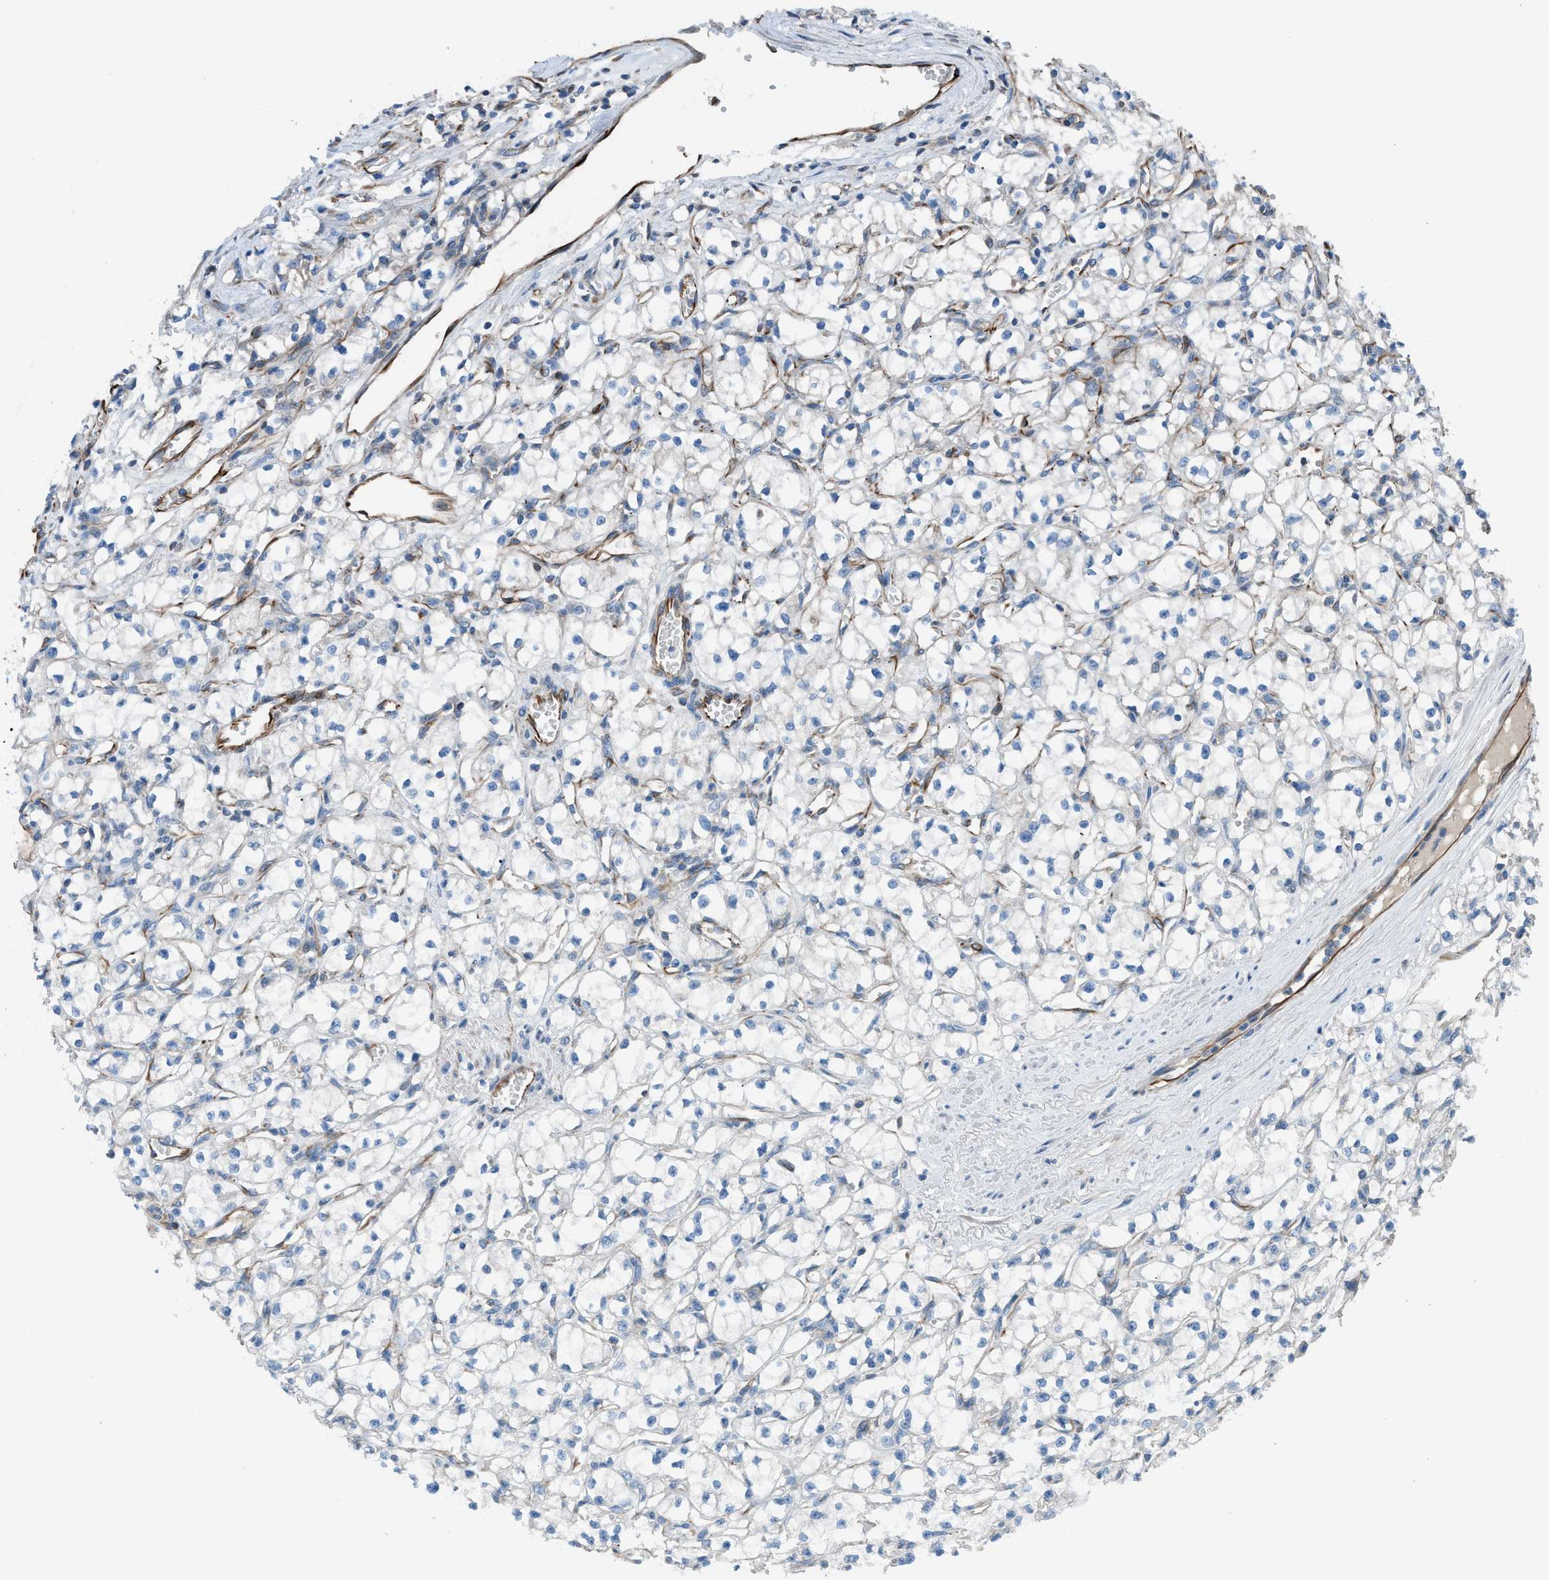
{"staining": {"intensity": "negative", "quantity": "none", "location": "none"}, "tissue": "renal cancer", "cell_type": "Tumor cells", "image_type": "cancer", "snomed": [{"axis": "morphology", "description": "Adenocarcinoma, NOS"}, {"axis": "topography", "description": "Kidney"}], "caption": "Human renal adenocarcinoma stained for a protein using immunohistochemistry exhibits no positivity in tumor cells.", "gene": "CABP7", "patient": {"sex": "male", "age": 56}}